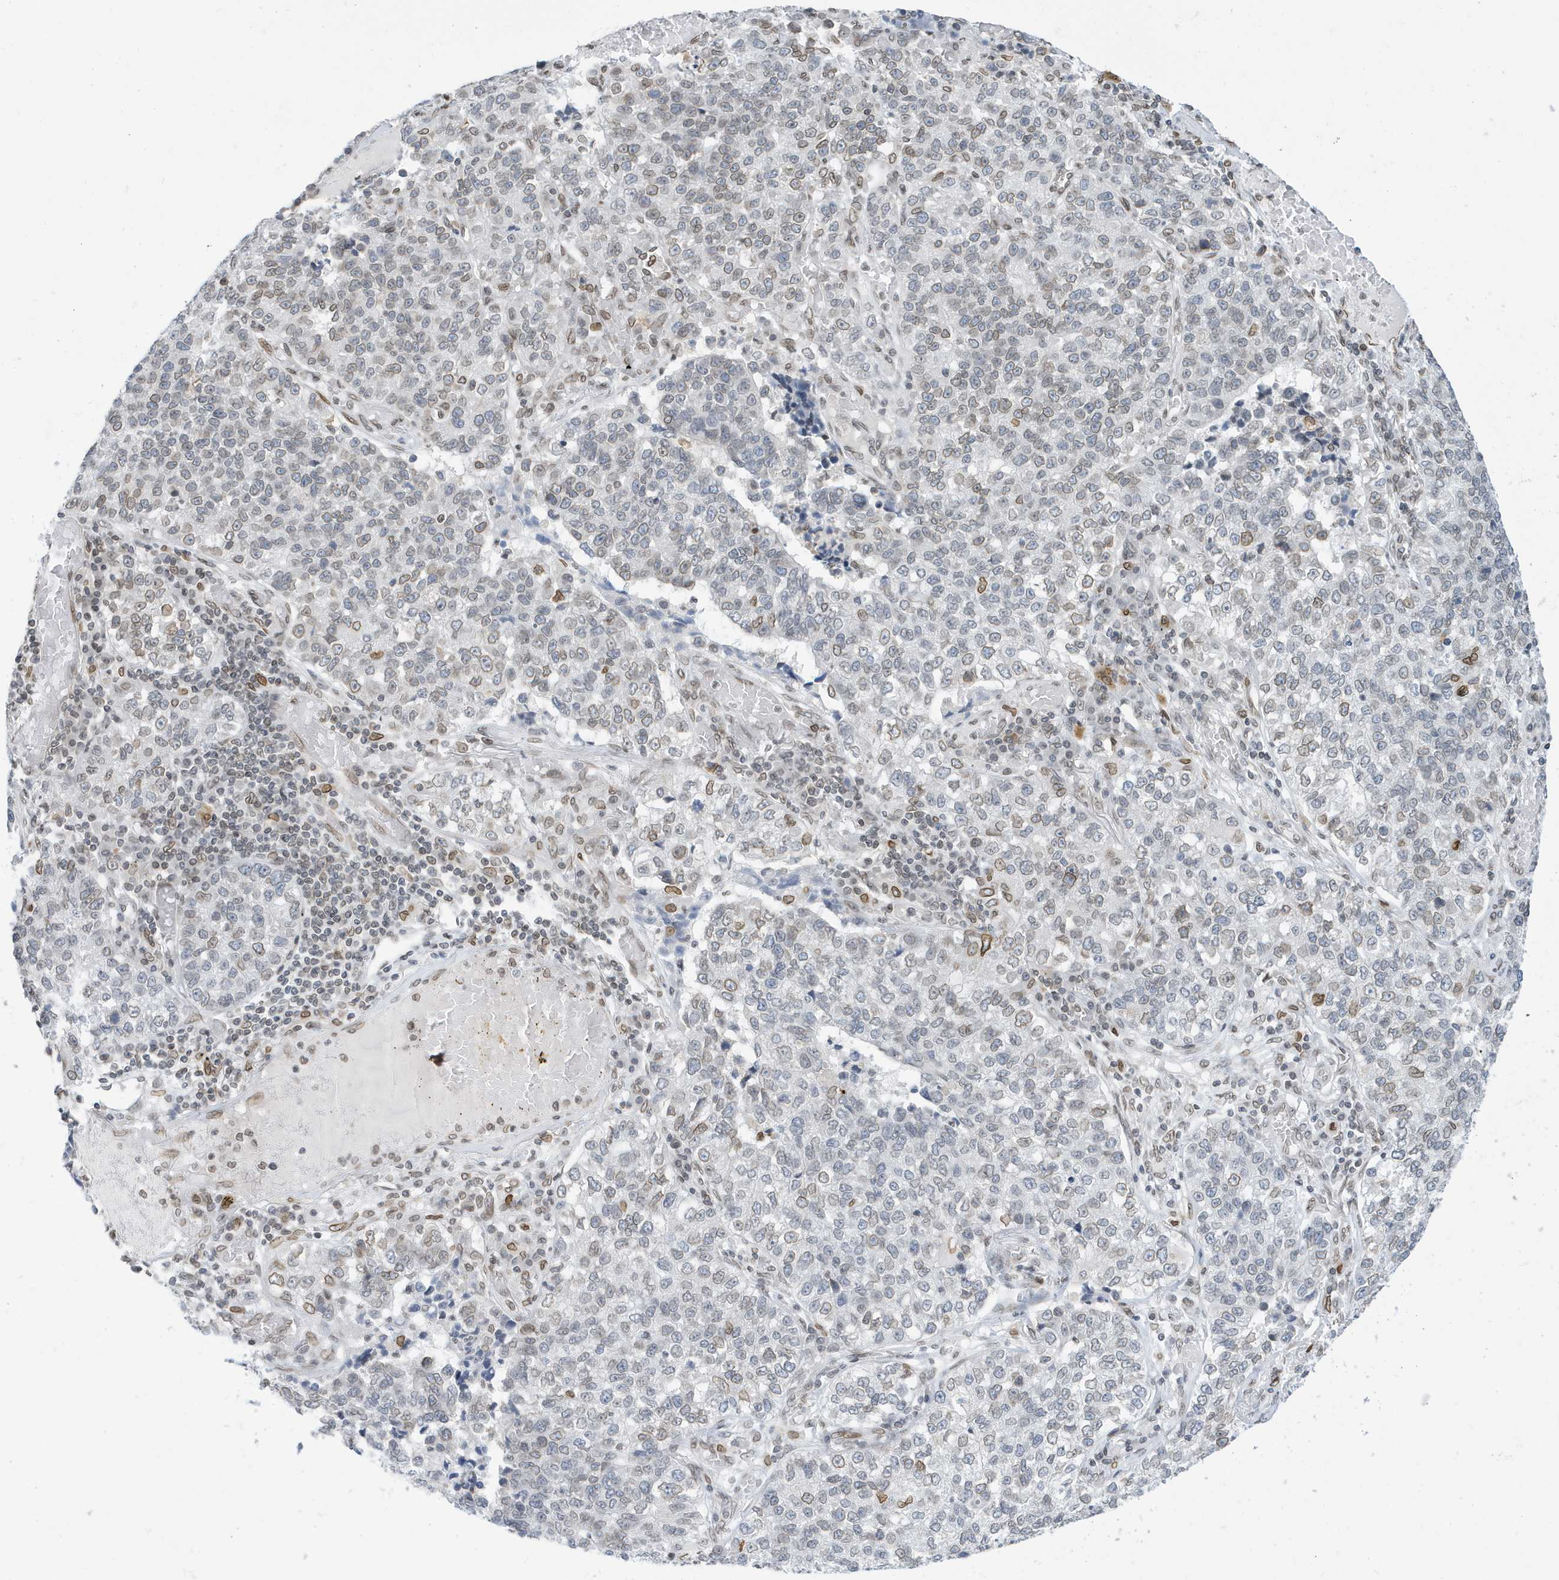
{"staining": {"intensity": "weak", "quantity": "25%-75%", "location": "cytoplasmic/membranous,nuclear"}, "tissue": "lung cancer", "cell_type": "Tumor cells", "image_type": "cancer", "snomed": [{"axis": "morphology", "description": "Adenocarcinoma, NOS"}, {"axis": "topography", "description": "Lung"}], "caption": "Human lung adenocarcinoma stained for a protein (brown) shows weak cytoplasmic/membranous and nuclear positive expression in about 25%-75% of tumor cells.", "gene": "PCYT1A", "patient": {"sex": "male", "age": 49}}